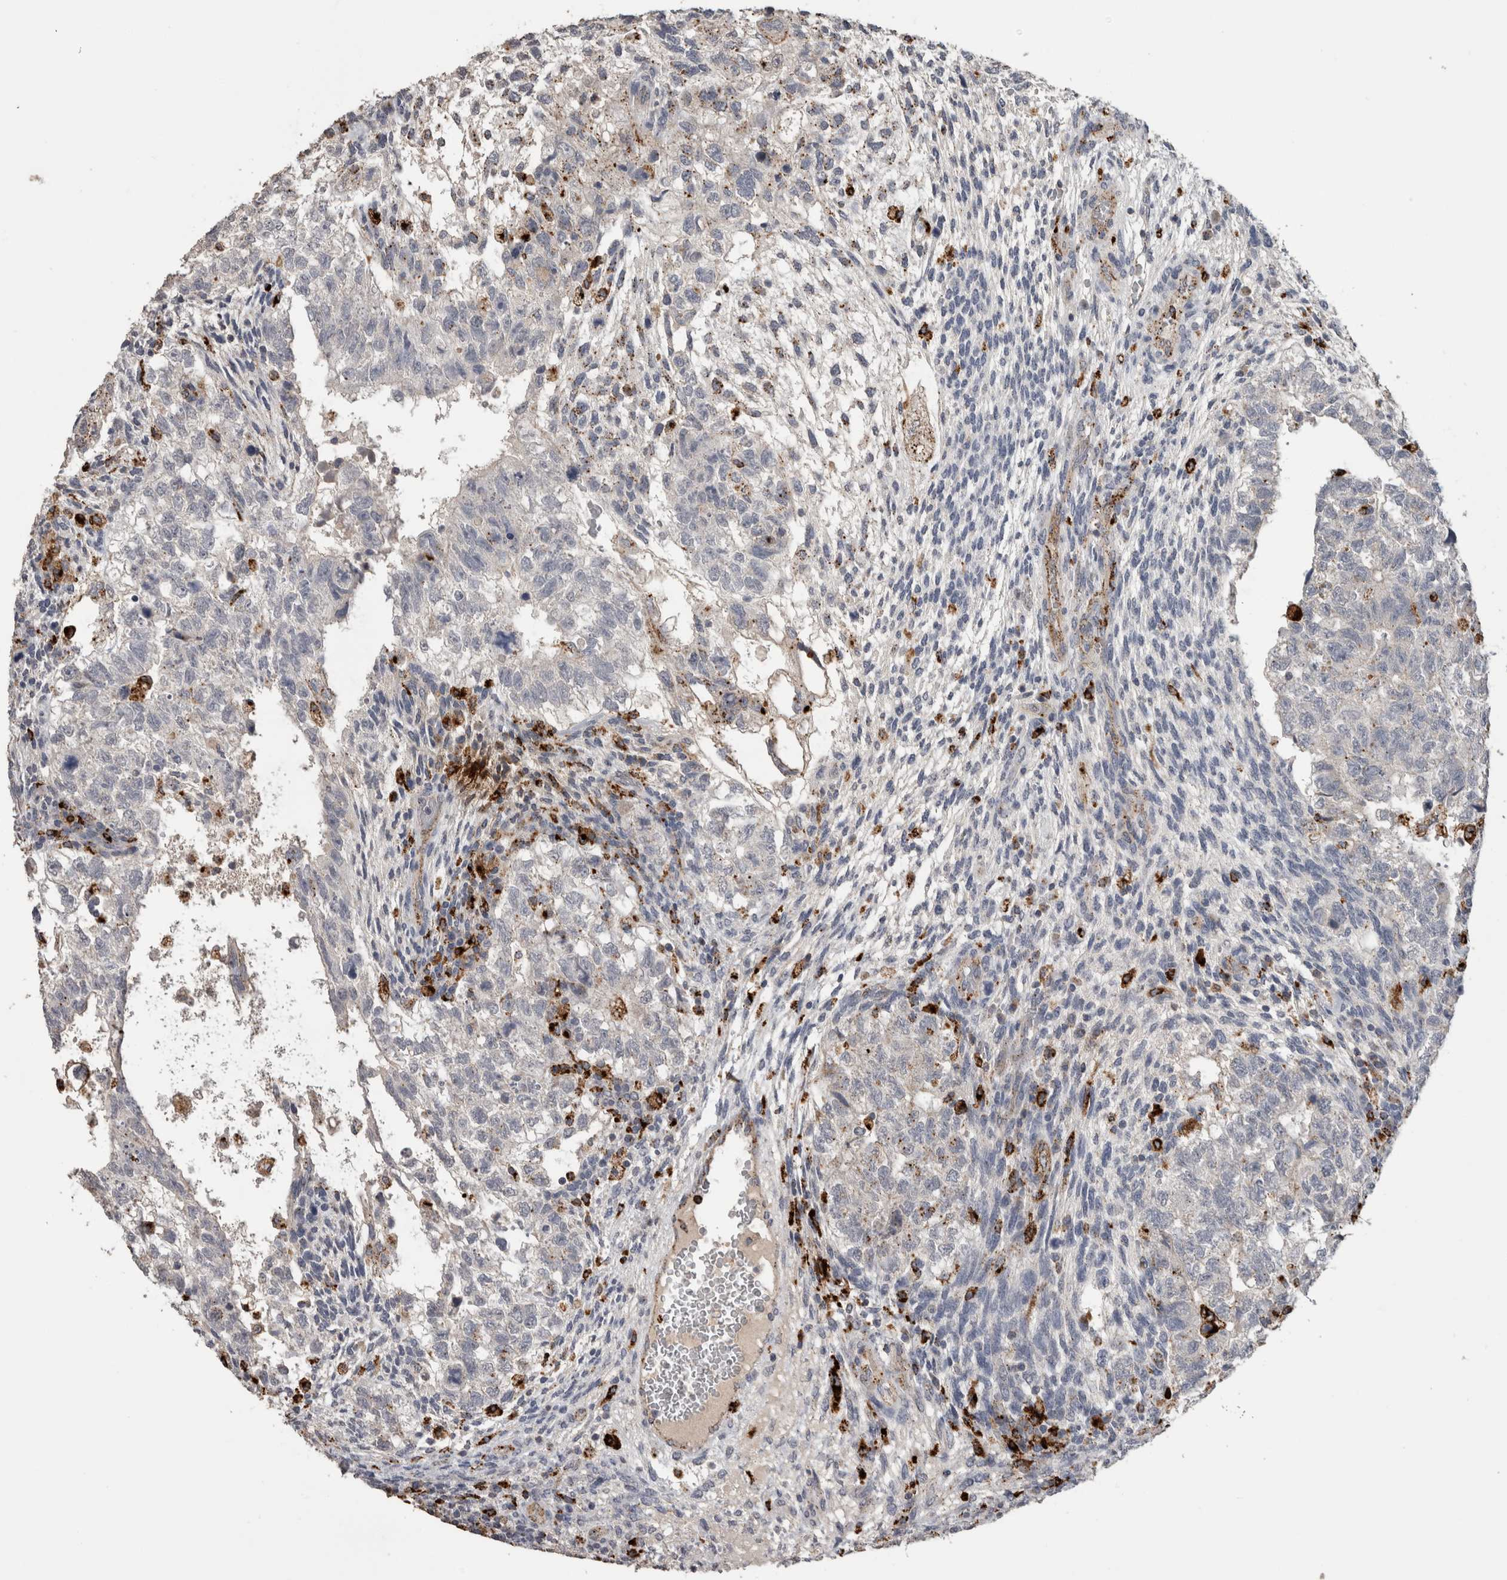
{"staining": {"intensity": "negative", "quantity": "none", "location": "none"}, "tissue": "testis cancer", "cell_type": "Tumor cells", "image_type": "cancer", "snomed": [{"axis": "morphology", "description": "Carcinoma, Embryonal, NOS"}, {"axis": "topography", "description": "Testis"}], "caption": "A high-resolution photomicrograph shows immunohistochemistry staining of testis cancer (embryonal carcinoma), which demonstrates no significant expression in tumor cells. (DAB (3,3'-diaminobenzidine) immunohistochemistry, high magnification).", "gene": "CTSZ", "patient": {"sex": "male", "age": 36}}